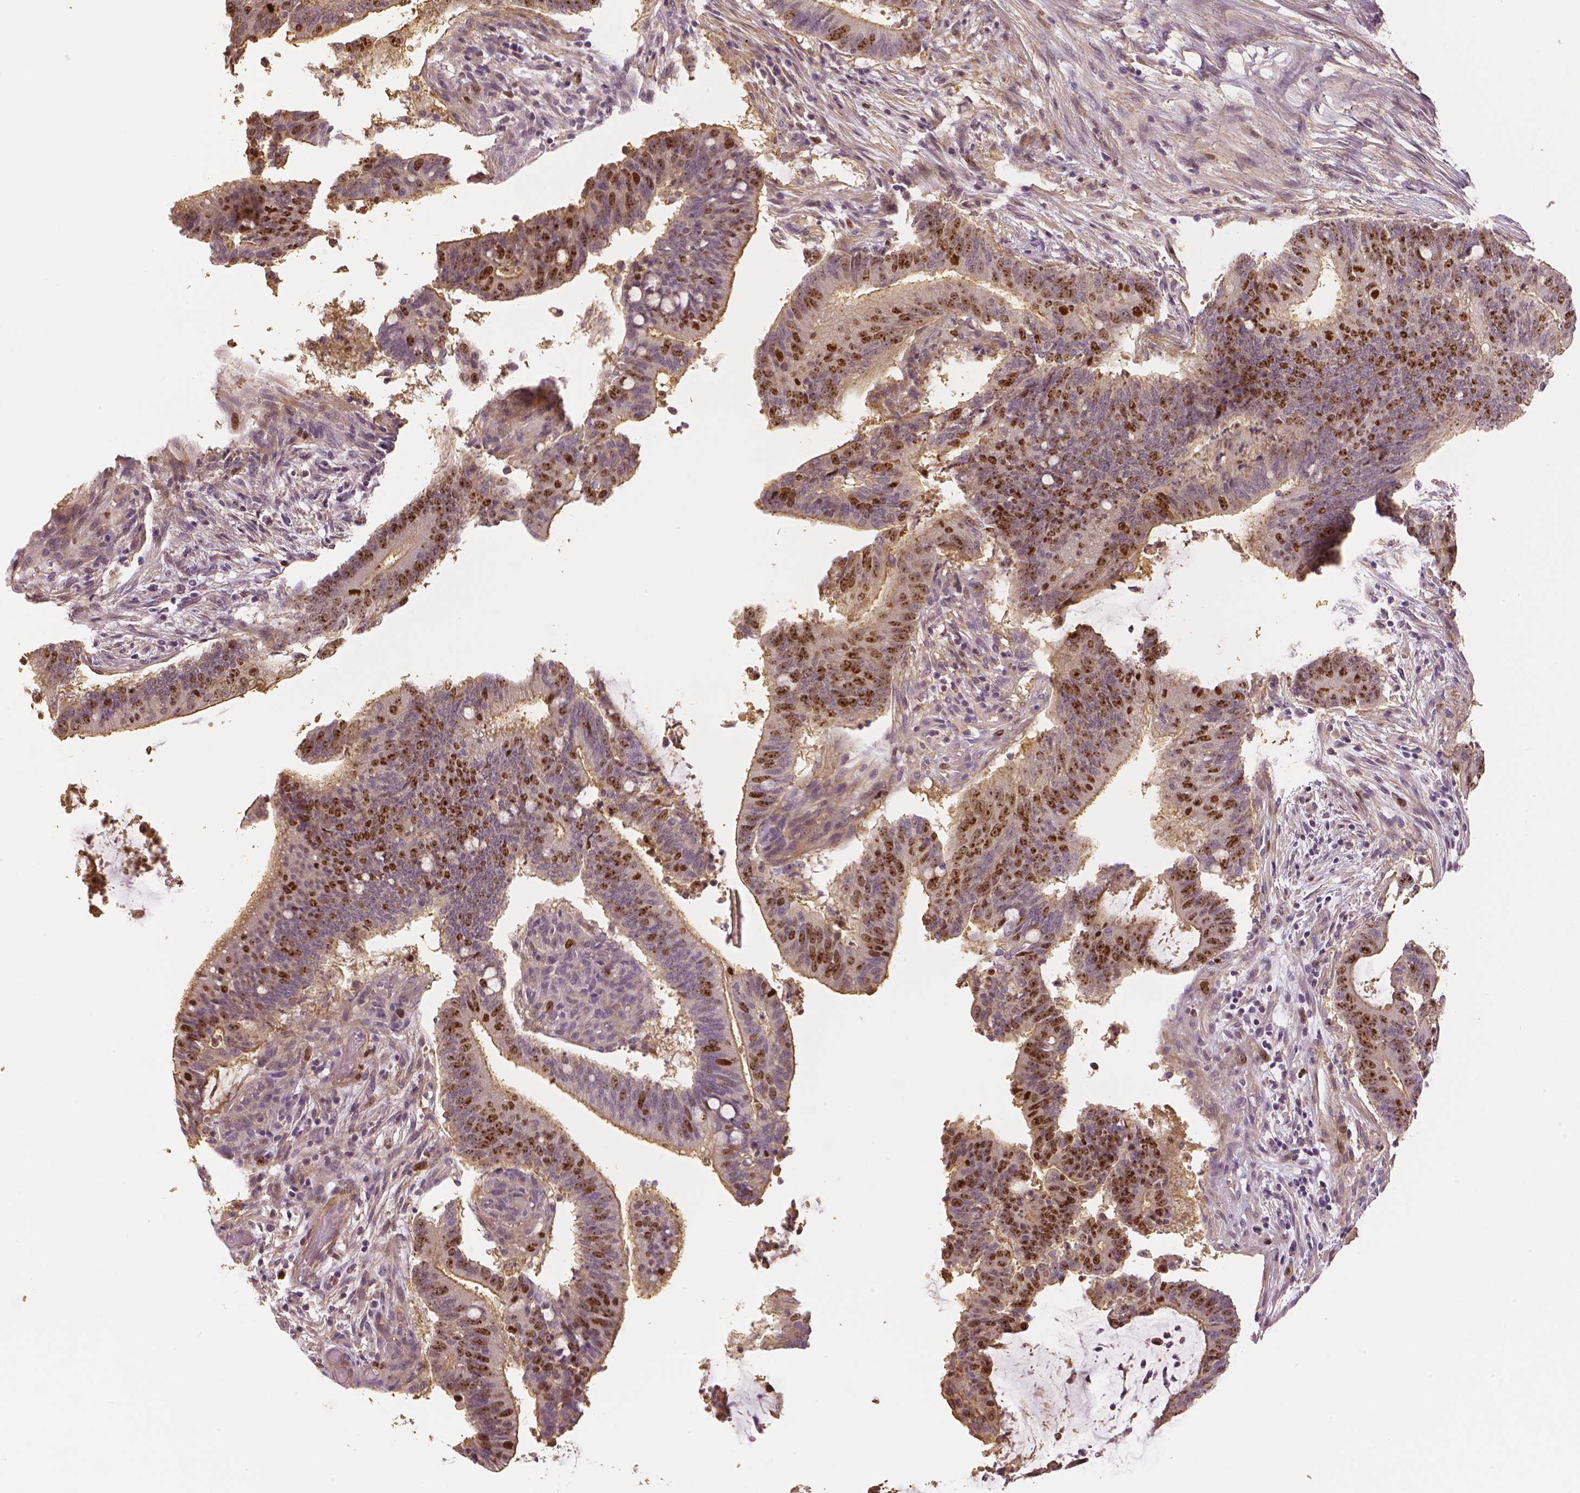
{"staining": {"intensity": "moderate", "quantity": "25%-75%", "location": "nuclear"}, "tissue": "colorectal cancer", "cell_type": "Tumor cells", "image_type": "cancer", "snomed": [{"axis": "morphology", "description": "Adenocarcinoma, NOS"}, {"axis": "topography", "description": "Colon"}], "caption": "Colorectal cancer (adenocarcinoma) stained with a brown dye reveals moderate nuclear positive staining in about 25%-75% of tumor cells.", "gene": "MKI67", "patient": {"sex": "female", "age": 43}}